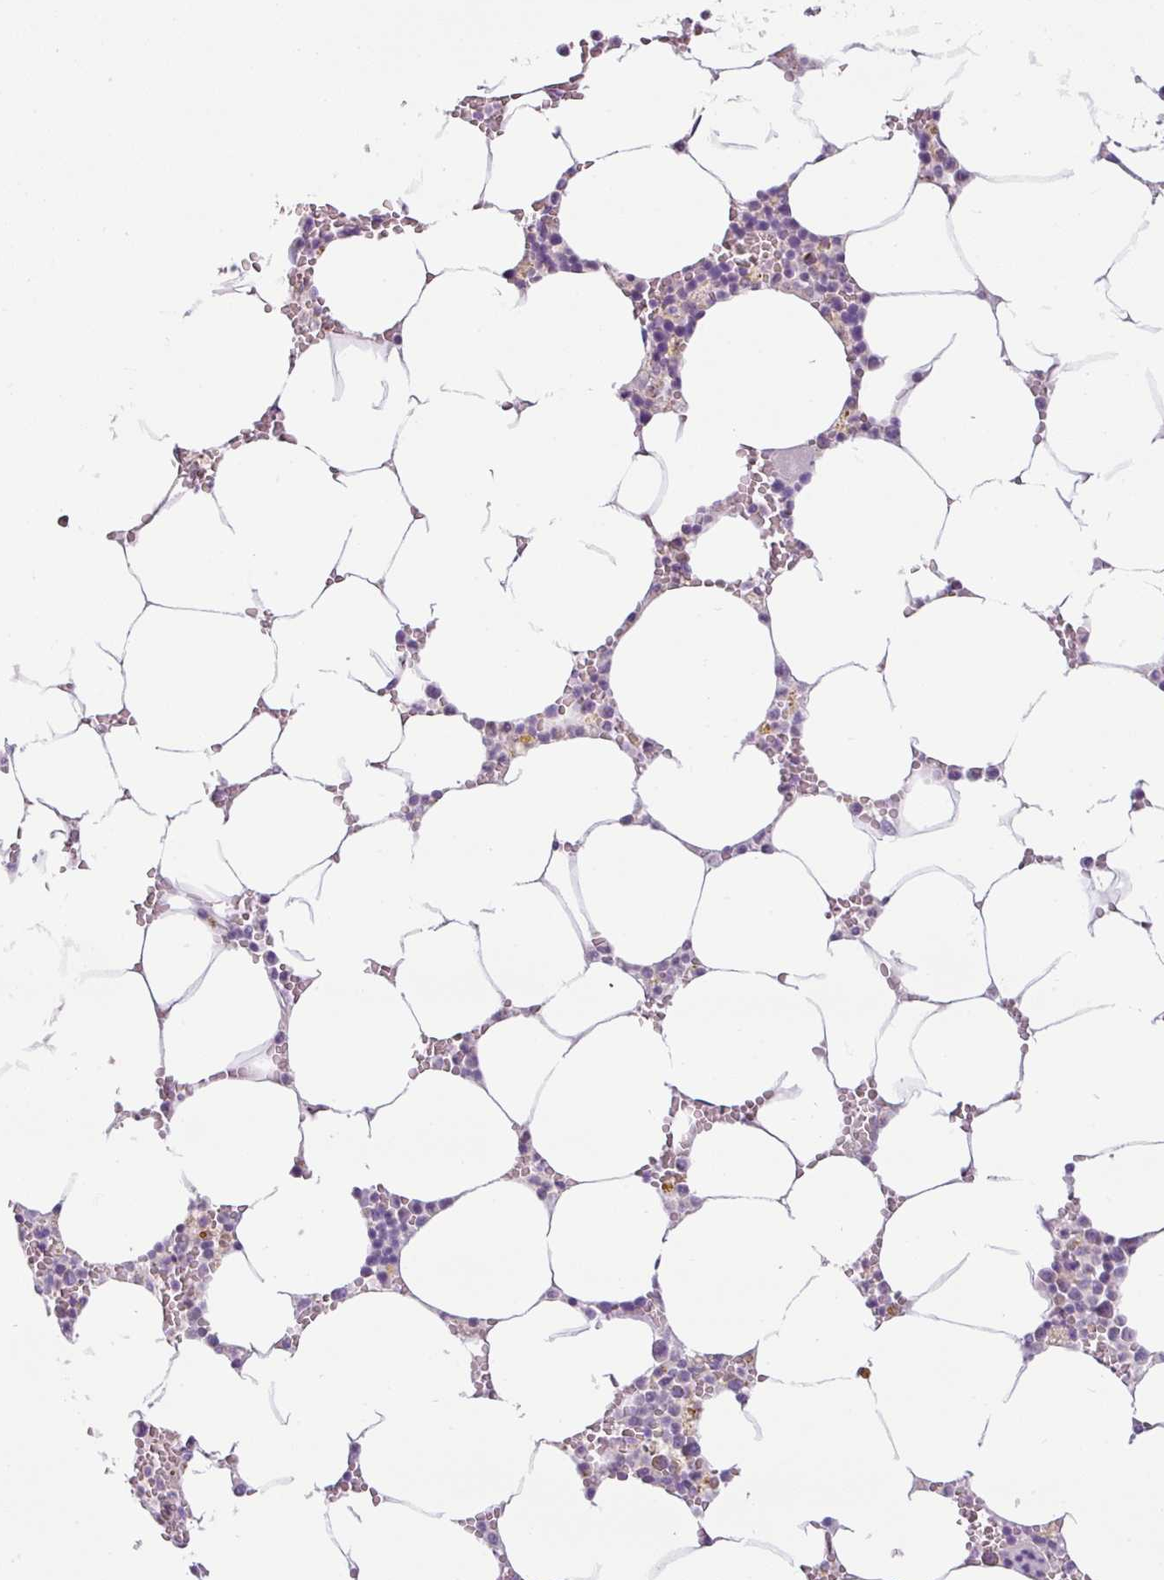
{"staining": {"intensity": "negative", "quantity": "none", "location": "none"}, "tissue": "bone marrow", "cell_type": "Hematopoietic cells", "image_type": "normal", "snomed": [{"axis": "morphology", "description": "Normal tissue, NOS"}, {"axis": "topography", "description": "Bone marrow"}], "caption": "High magnification brightfield microscopy of benign bone marrow stained with DAB (brown) and counterstained with hematoxylin (blue): hematopoietic cells show no significant staining. (DAB immunohistochemistry (IHC) with hematoxylin counter stain).", "gene": "HMCN2", "patient": {"sex": "male", "age": 70}}